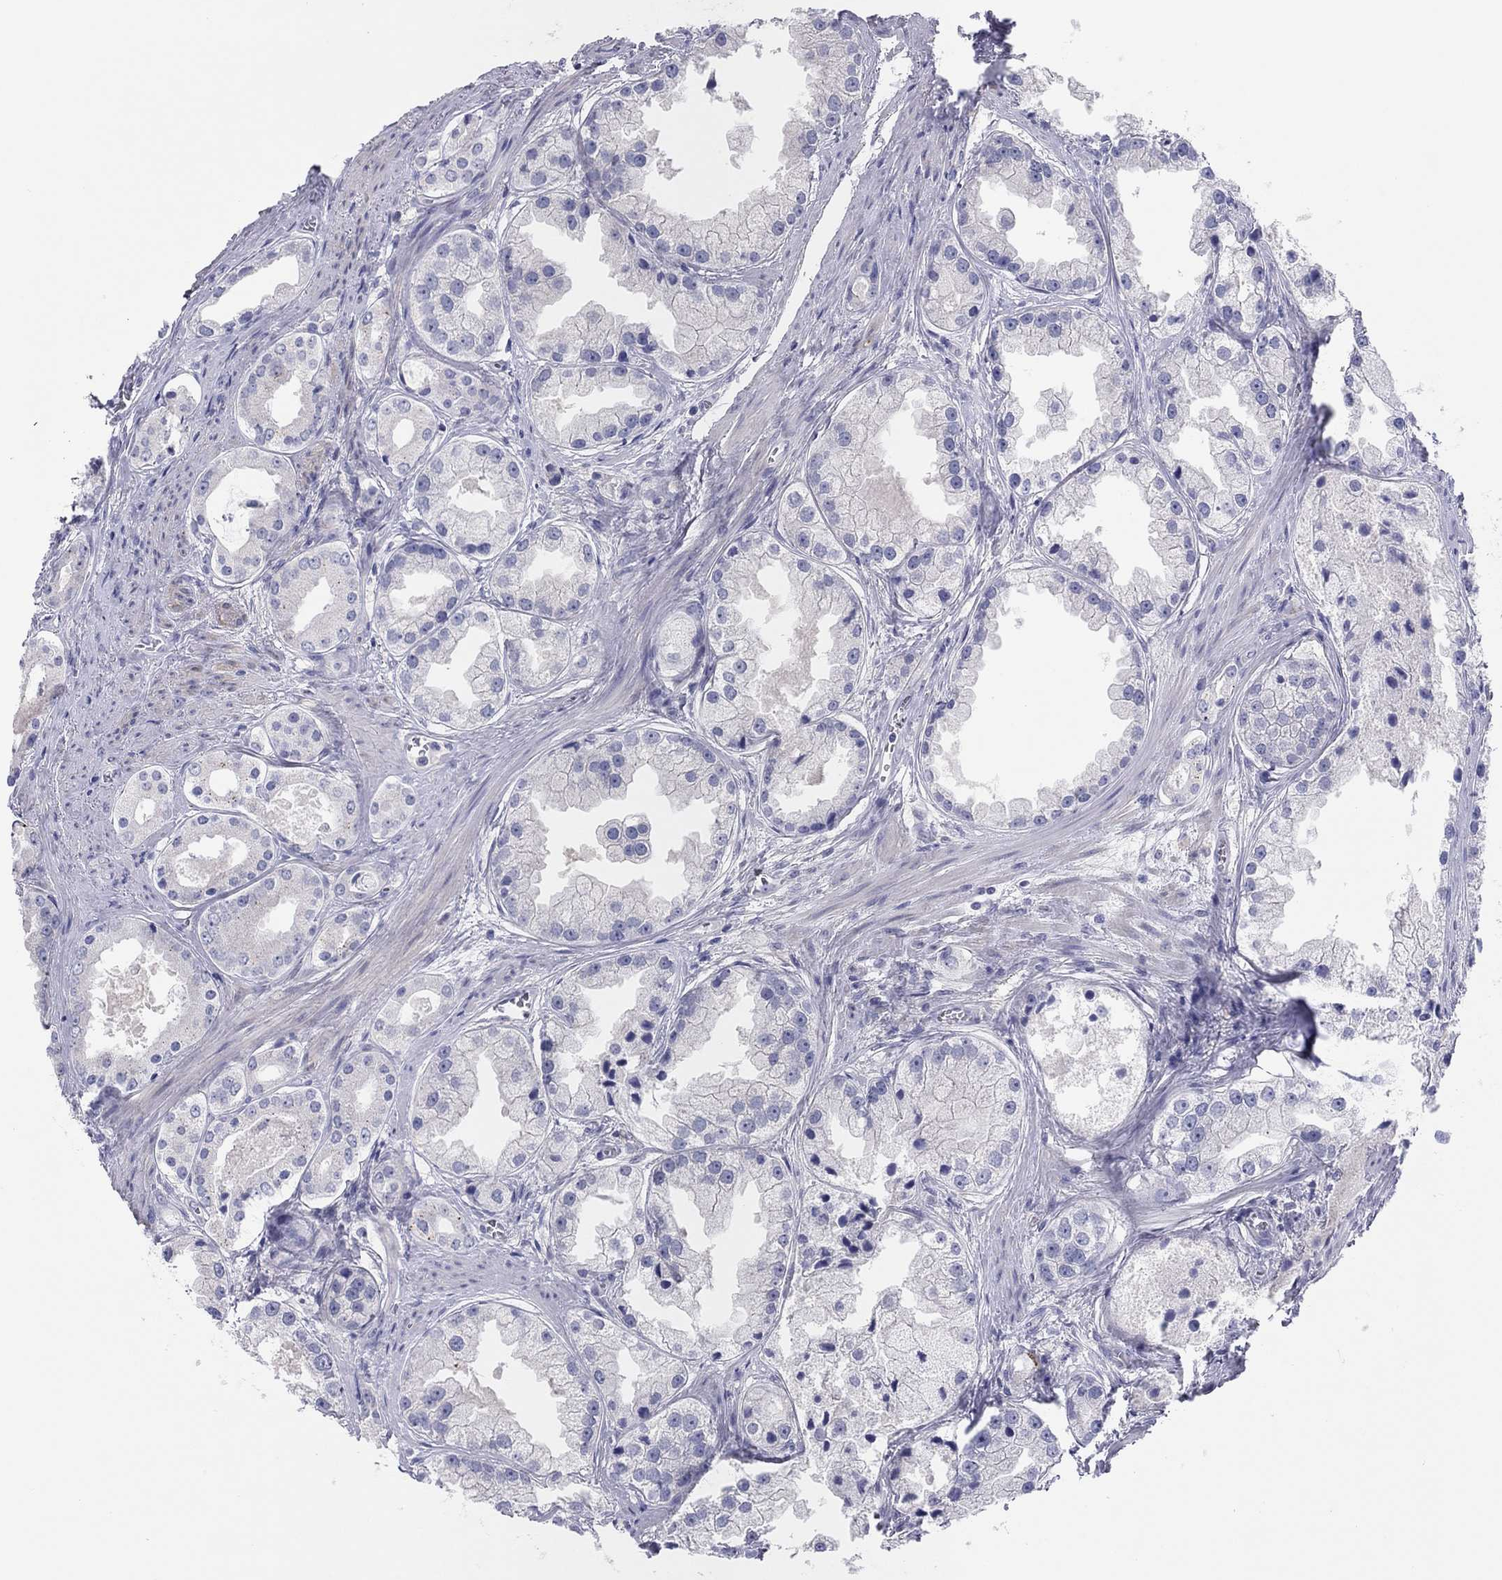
{"staining": {"intensity": "negative", "quantity": "none", "location": "none"}, "tissue": "prostate cancer", "cell_type": "Tumor cells", "image_type": "cancer", "snomed": [{"axis": "morphology", "description": "Adenocarcinoma, NOS"}, {"axis": "topography", "description": "Prostate"}], "caption": "Immunohistochemistry (IHC) of human adenocarcinoma (prostate) shows no staining in tumor cells.", "gene": "CPNE6", "patient": {"sex": "male", "age": 61}}